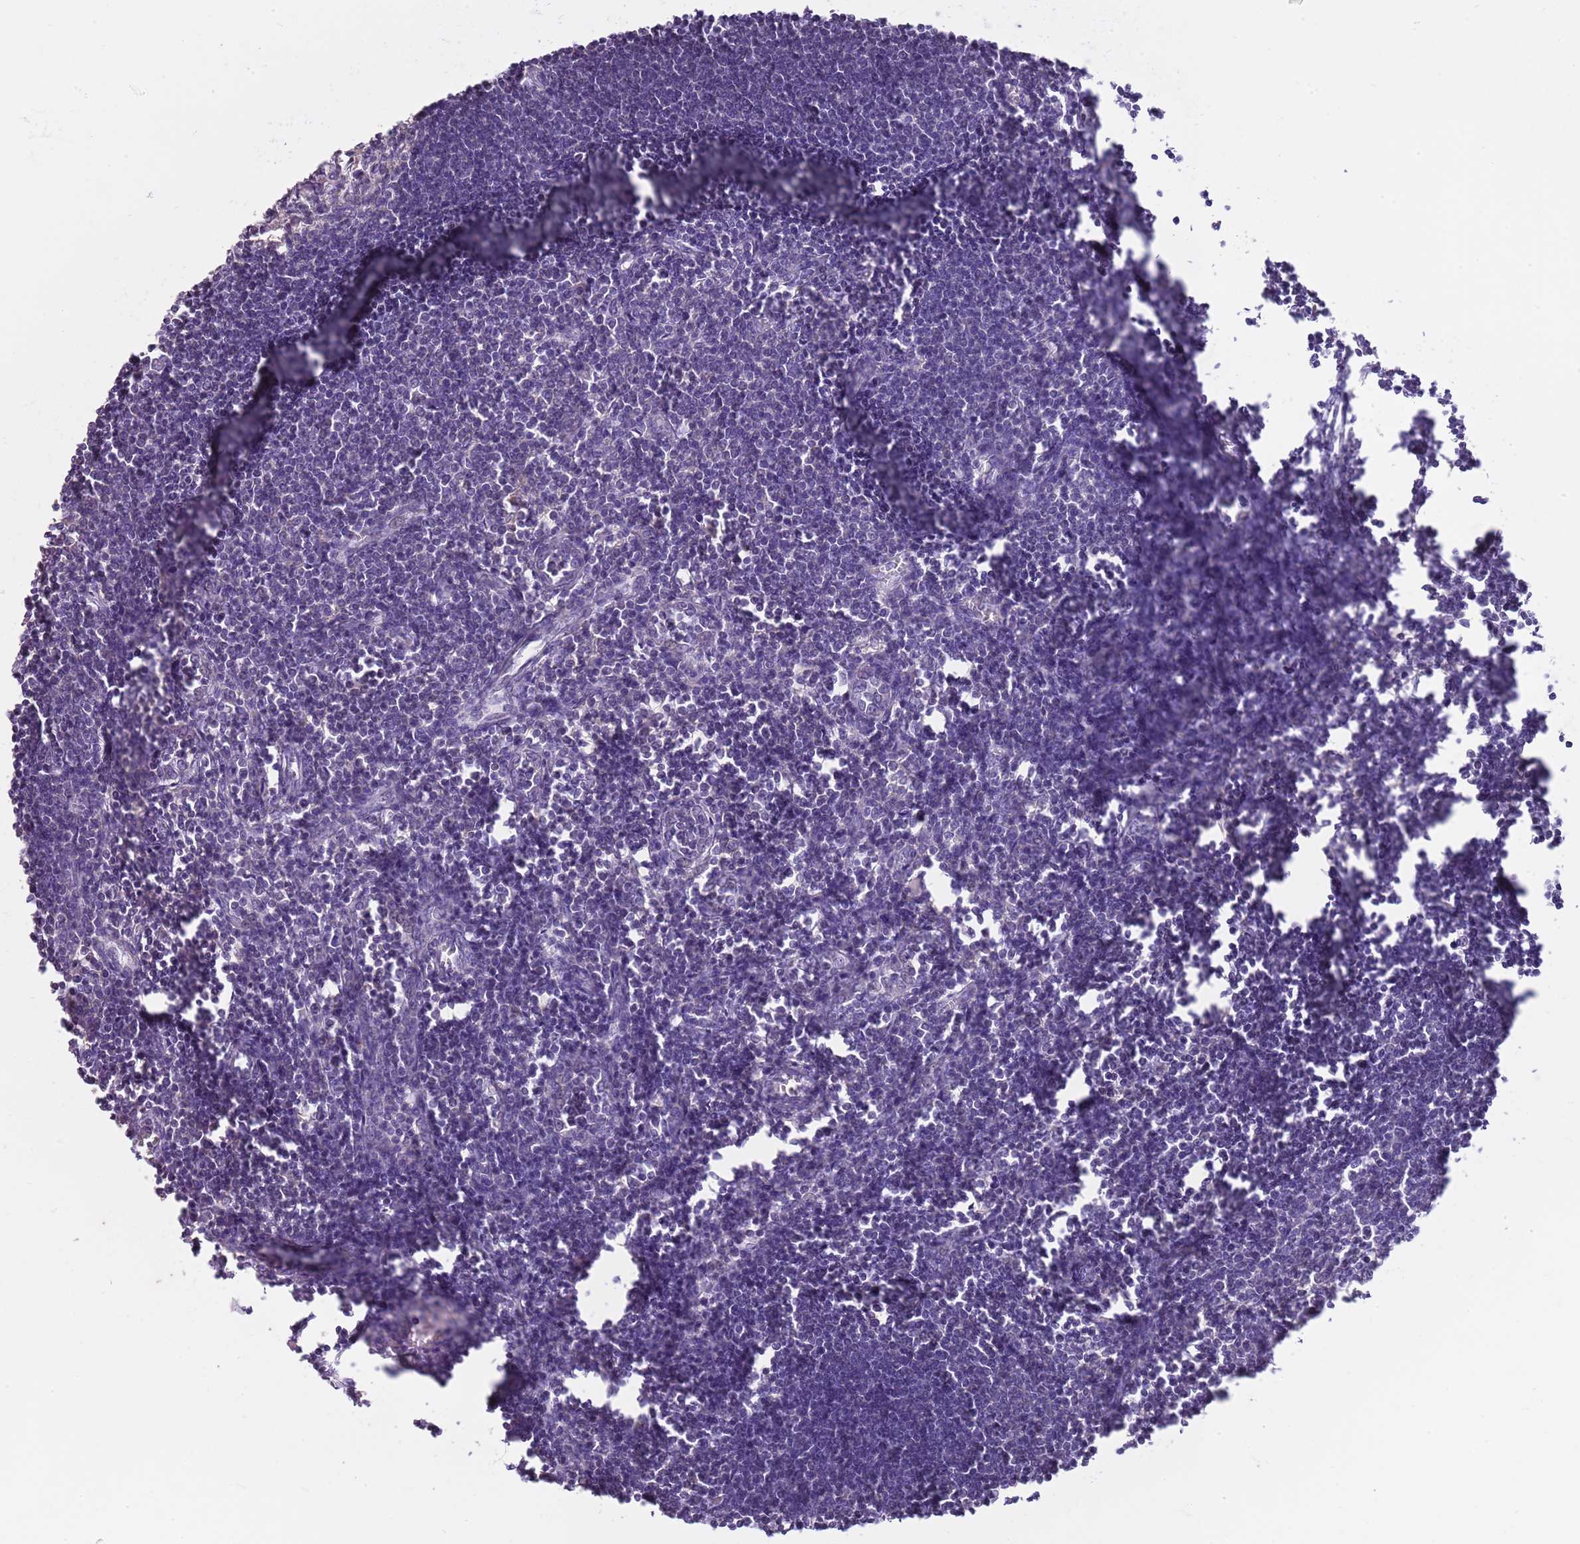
{"staining": {"intensity": "negative", "quantity": "none", "location": "none"}, "tissue": "lymph node", "cell_type": "Germinal center cells", "image_type": "normal", "snomed": [{"axis": "morphology", "description": "Normal tissue, NOS"}, {"axis": "morphology", "description": "Malignant melanoma, Metastatic site"}, {"axis": "topography", "description": "Lymph node"}], "caption": "DAB (3,3'-diaminobenzidine) immunohistochemical staining of normal lymph node exhibits no significant staining in germinal center cells.", "gene": "CNPPD1", "patient": {"sex": "male", "age": 41}}